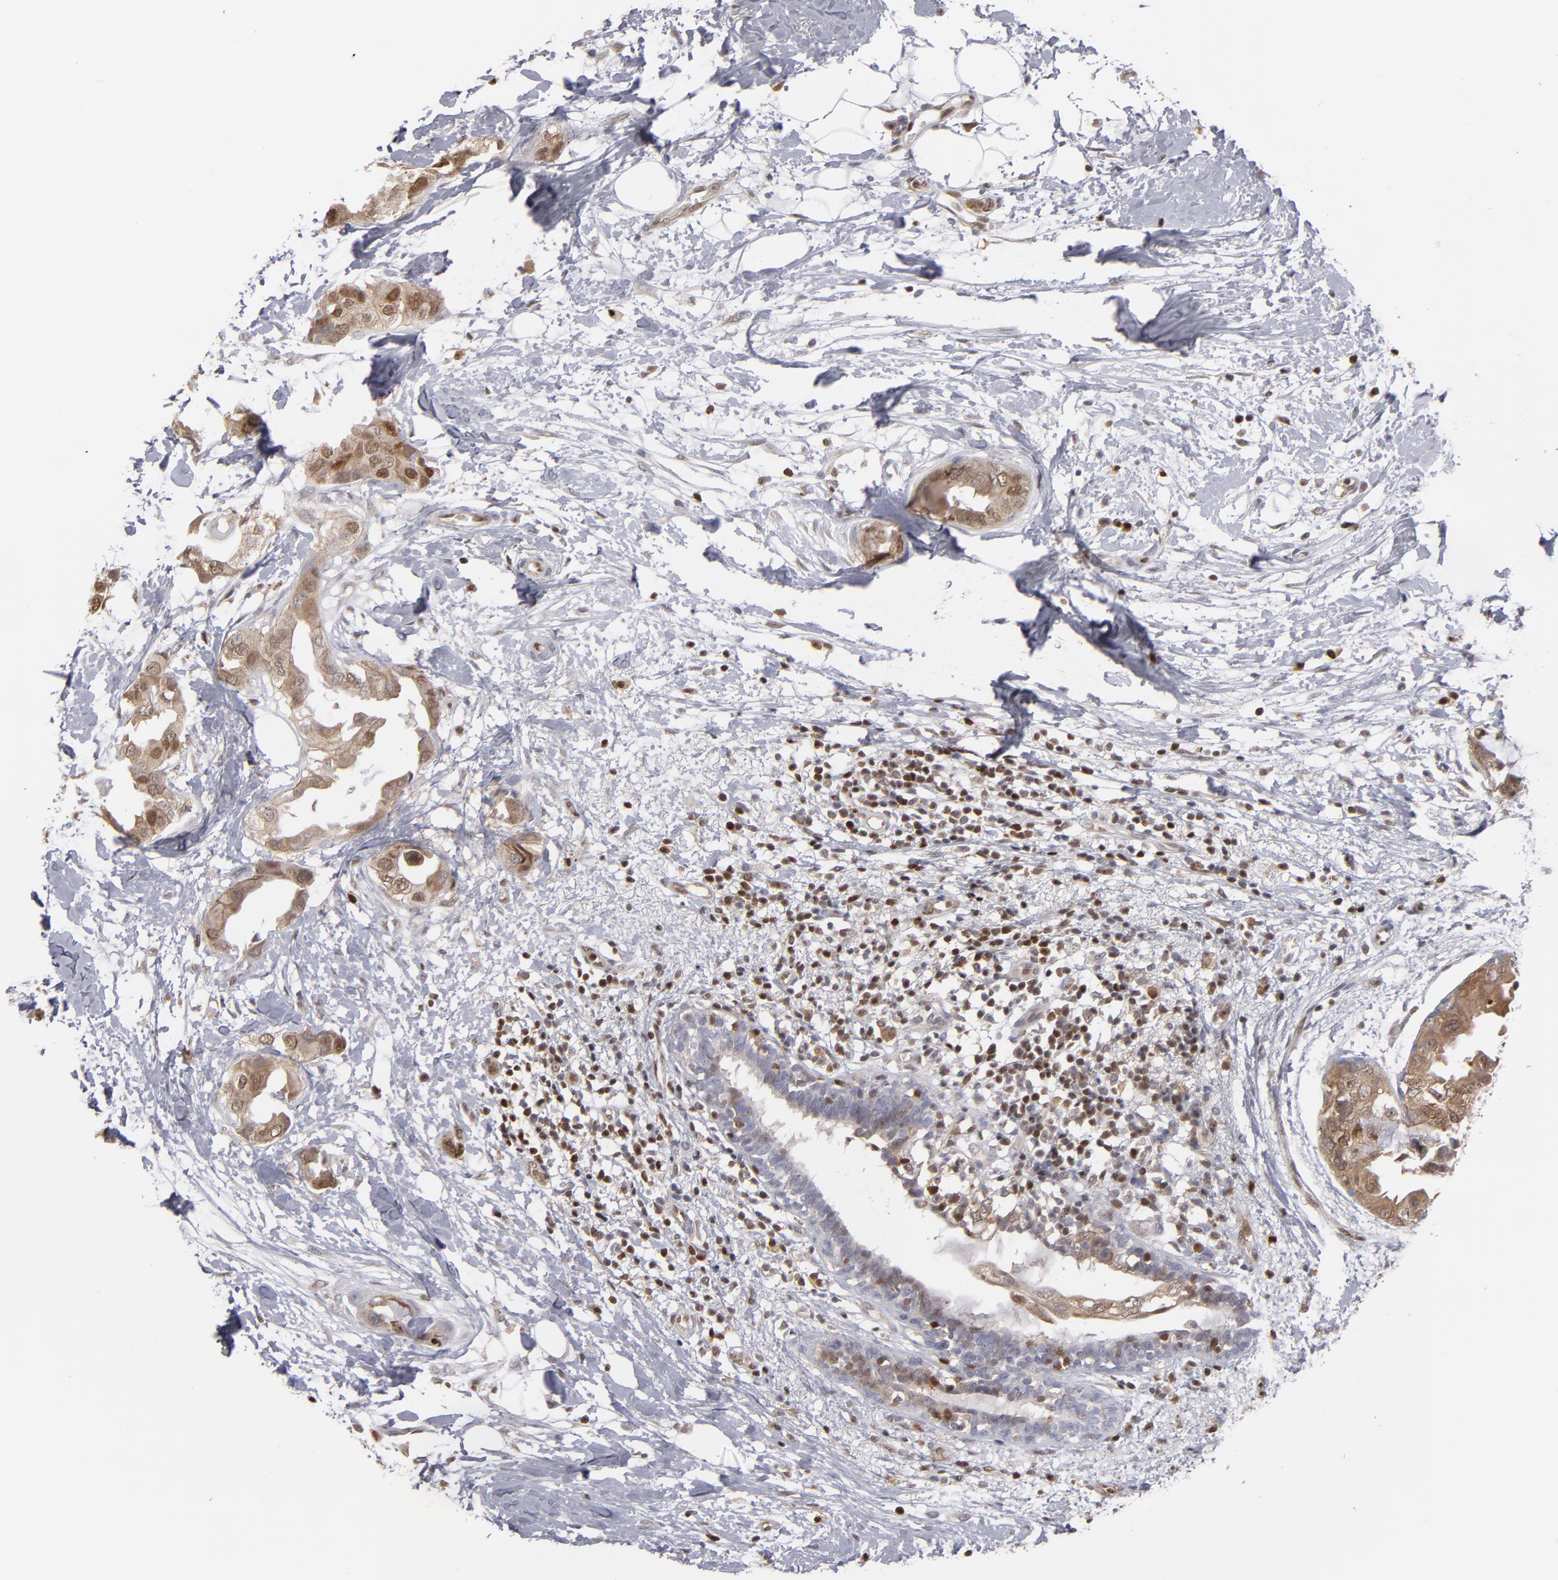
{"staining": {"intensity": "moderate", "quantity": ">75%", "location": "cytoplasmic/membranous,nuclear"}, "tissue": "breast cancer", "cell_type": "Tumor cells", "image_type": "cancer", "snomed": [{"axis": "morphology", "description": "Duct carcinoma"}, {"axis": "topography", "description": "Breast"}], "caption": "Brown immunohistochemical staining in breast cancer shows moderate cytoplasmic/membranous and nuclear positivity in approximately >75% of tumor cells. Using DAB (brown) and hematoxylin (blue) stains, captured at high magnification using brightfield microscopy.", "gene": "GSR", "patient": {"sex": "female", "age": 40}}